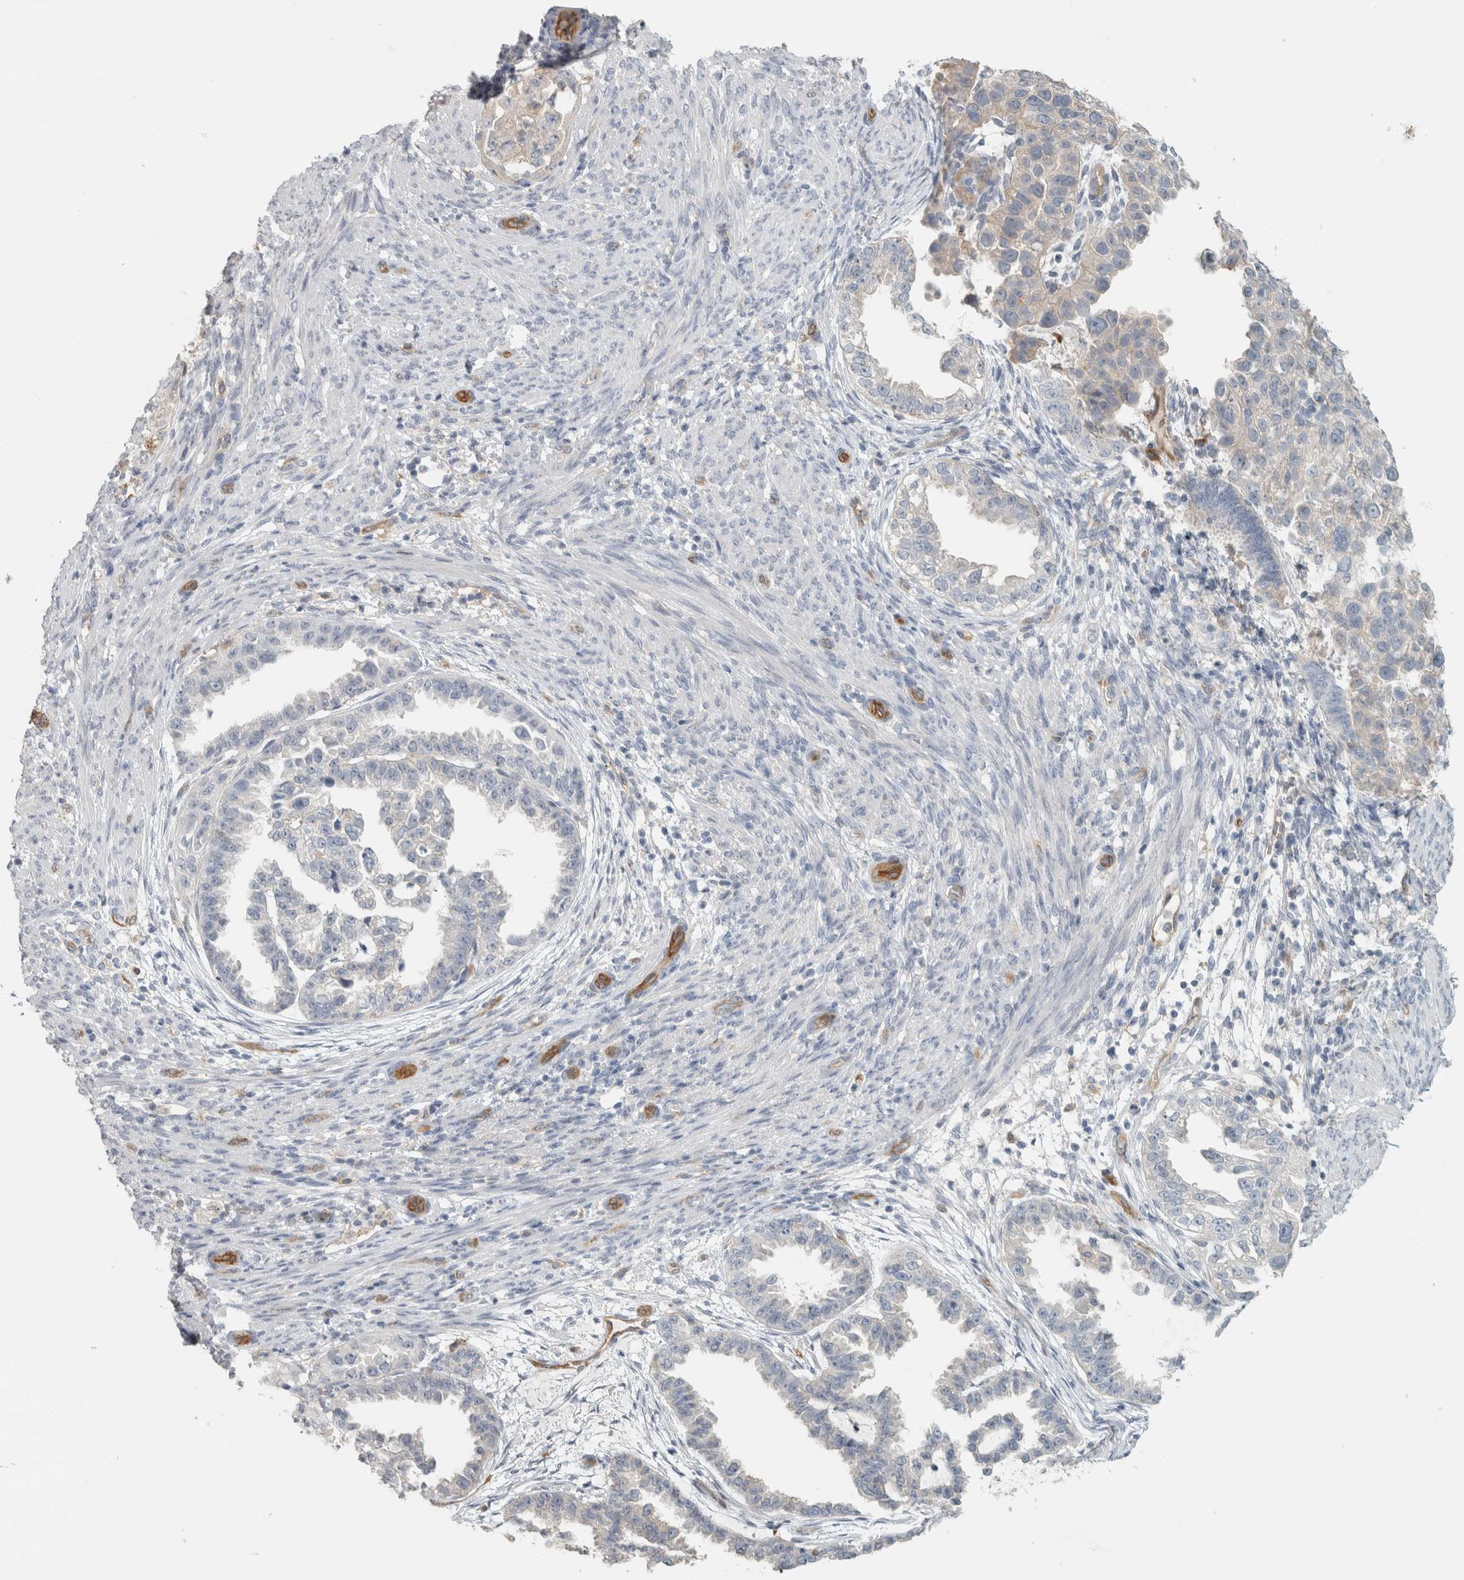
{"staining": {"intensity": "negative", "quantity": "none", "location": "none"}, "tissue": "endometrial cancer", "cell_type": "Tumor cells", "image_type": "cancer", "snomed": [{"axis": "morphology", "description": "Adenocarcinoma, NOS"}, {"axis": "topography", "description": "Endometrium"}], "caption": "Immunohistochemical staining of endometrial cancer (adenocarcinoma) demonstrates no significant positivity in tumor cells.", "gene": "SCIN", "patient": {"sex": "female", "age": 85}}